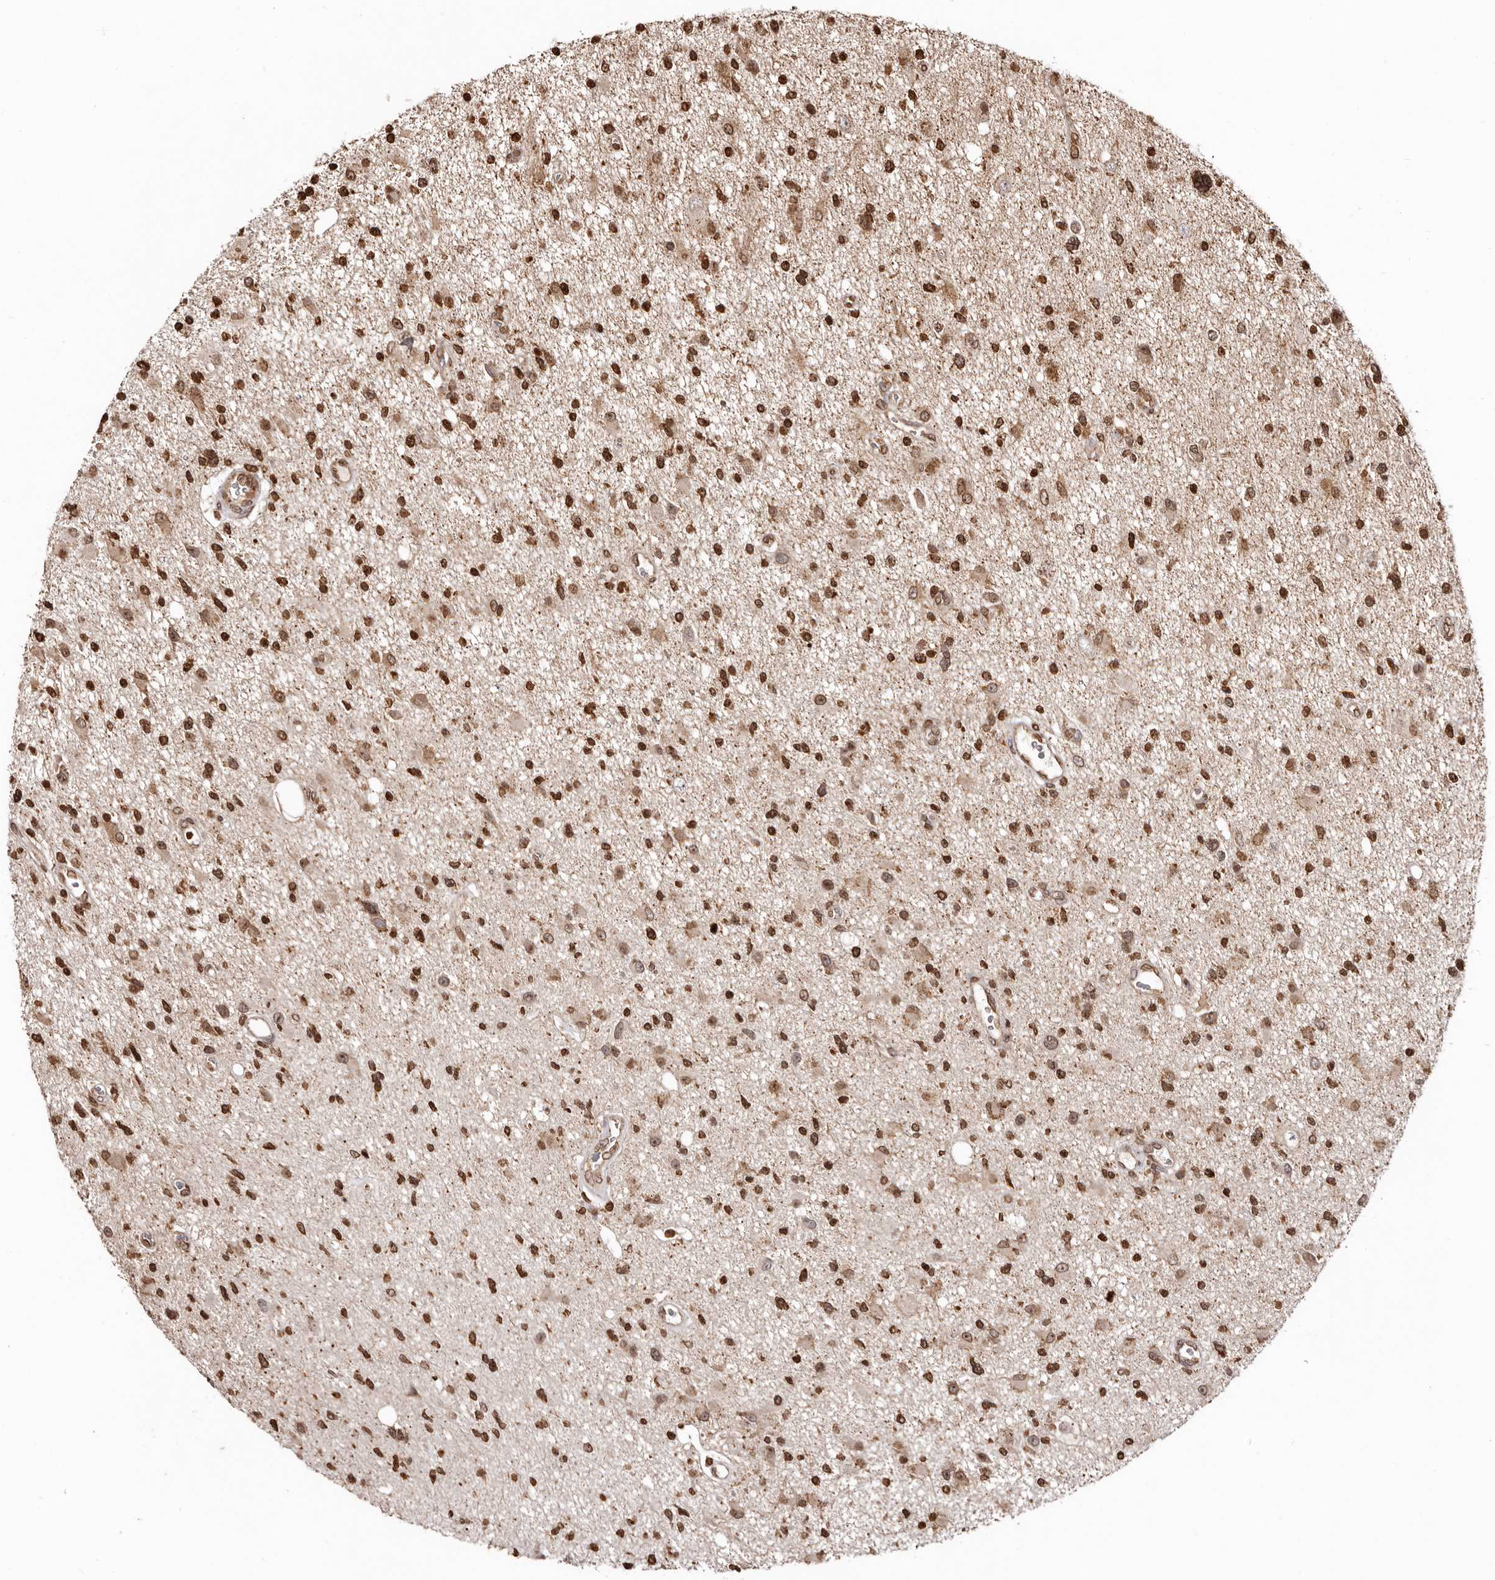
{"staining": {"intensity": "moderate", "quantity": "25%-75%", "location": "nuclear"}, "tissue": "glioma", "cell_type": "Tumor cells", "image_type": "cancer", "snomed": [{"axis": "morphology", "description": "Glioma, malignant, High grade"}, {"axis": "topography", "description": "Brain"}], "caption": "Moderate nuclear positivity for a protein is identified in approximately 25%-75% of tumor cells of malignant glioma (high-grade) using IHC.", "gene": "CCDC190", "patient": {"sex": "male", "age": 33}}